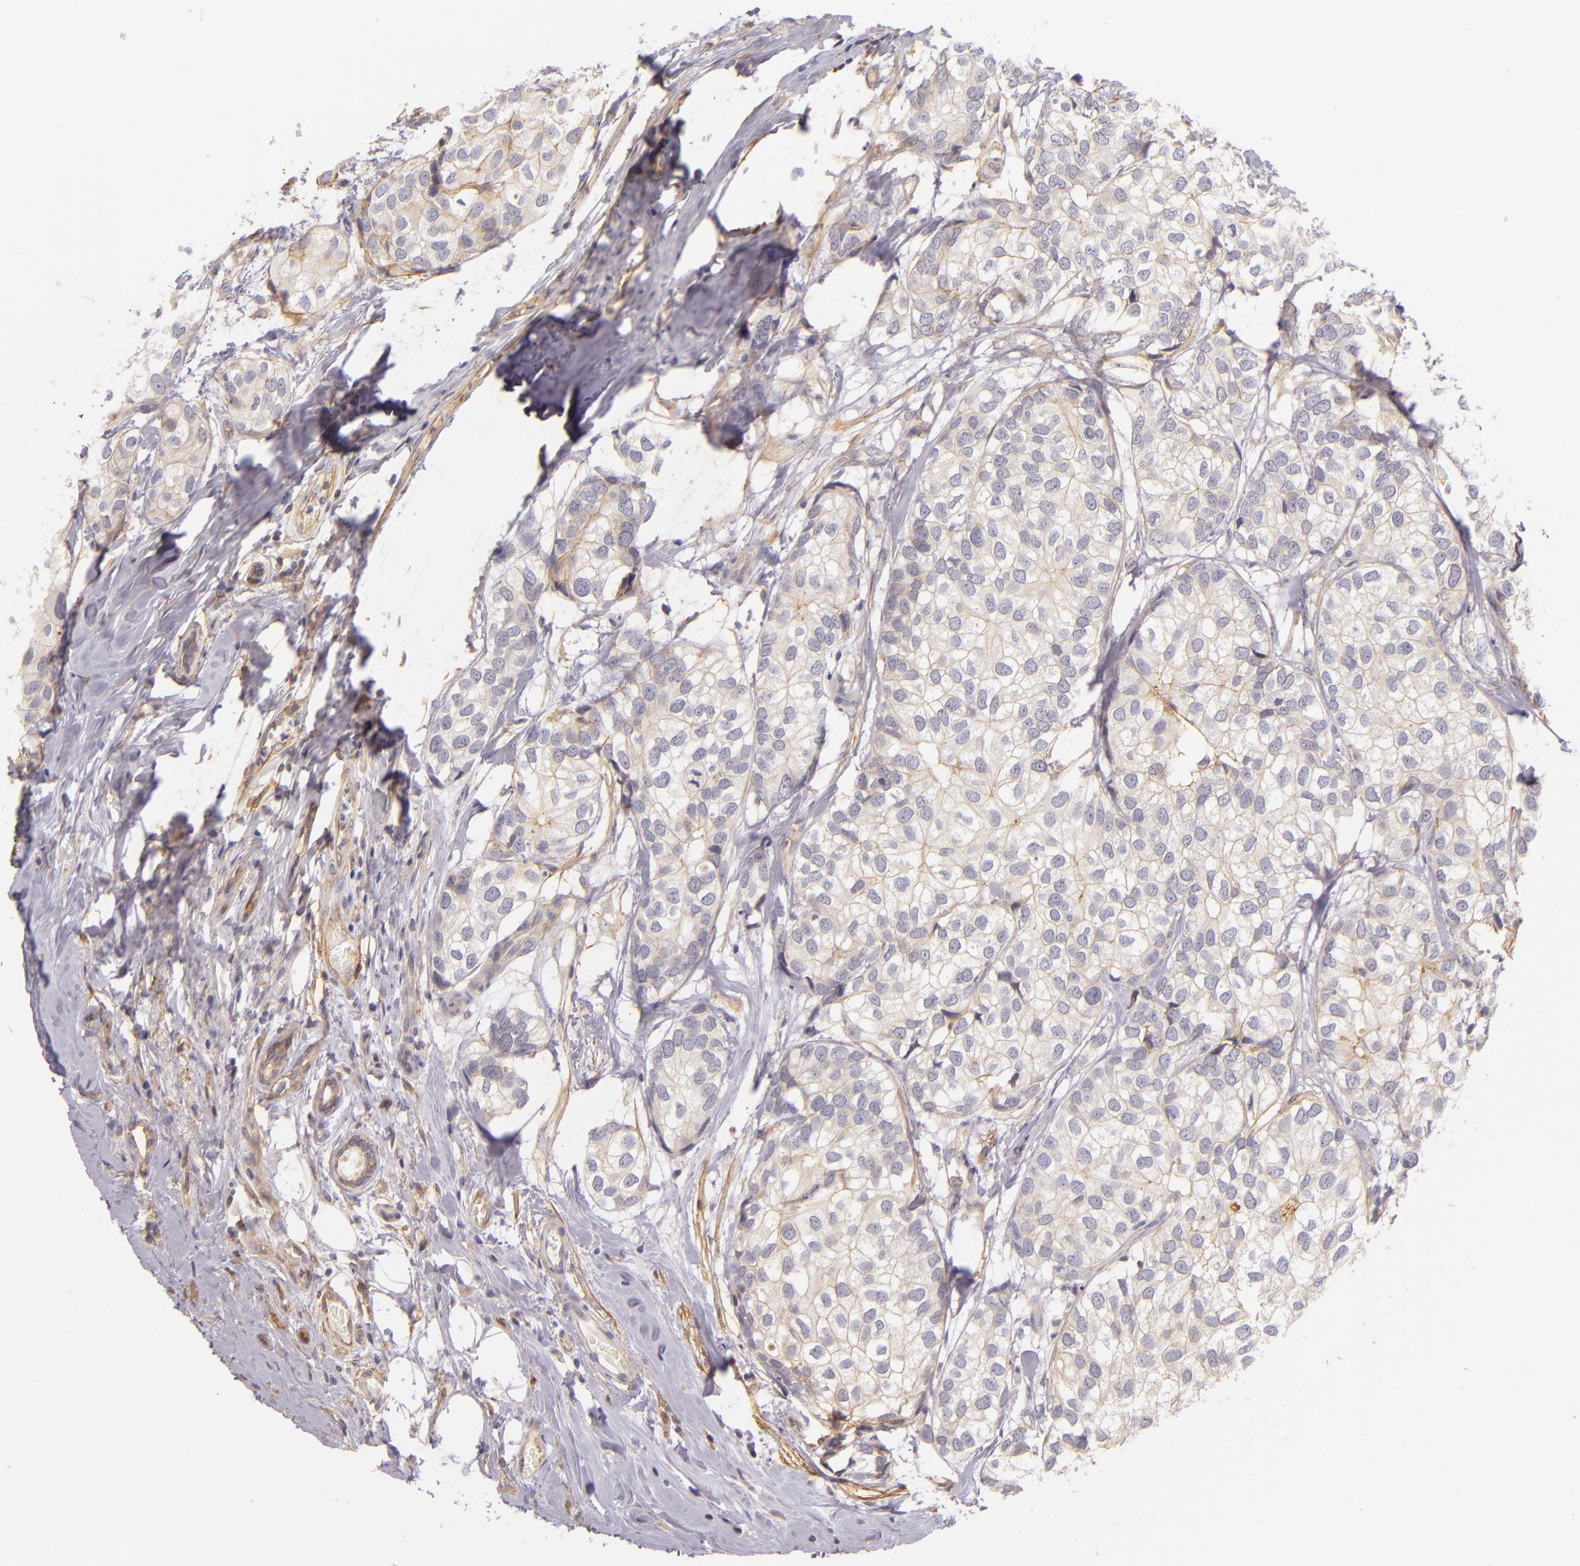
{"staining": {"intensity": "weak", "quantity": "<25%", "location": "cytoplasmic/membranous"}, "tissue": "breast cancer", "cell_type": "Tumor cells", "image_type": "cancer", "snomed": [{"axis": "morphology", "description": "Duct carcinoma"}, {"axis": "topography", "description": "Breast"}], "caption": "DAB (3,3'-diaminobenzidine) immunohistochemical staining of breast cancer demonstrates no significant staining in tumor cells.", "gene": "CTSF", "patient": {"sex": "female", "age": 68}}